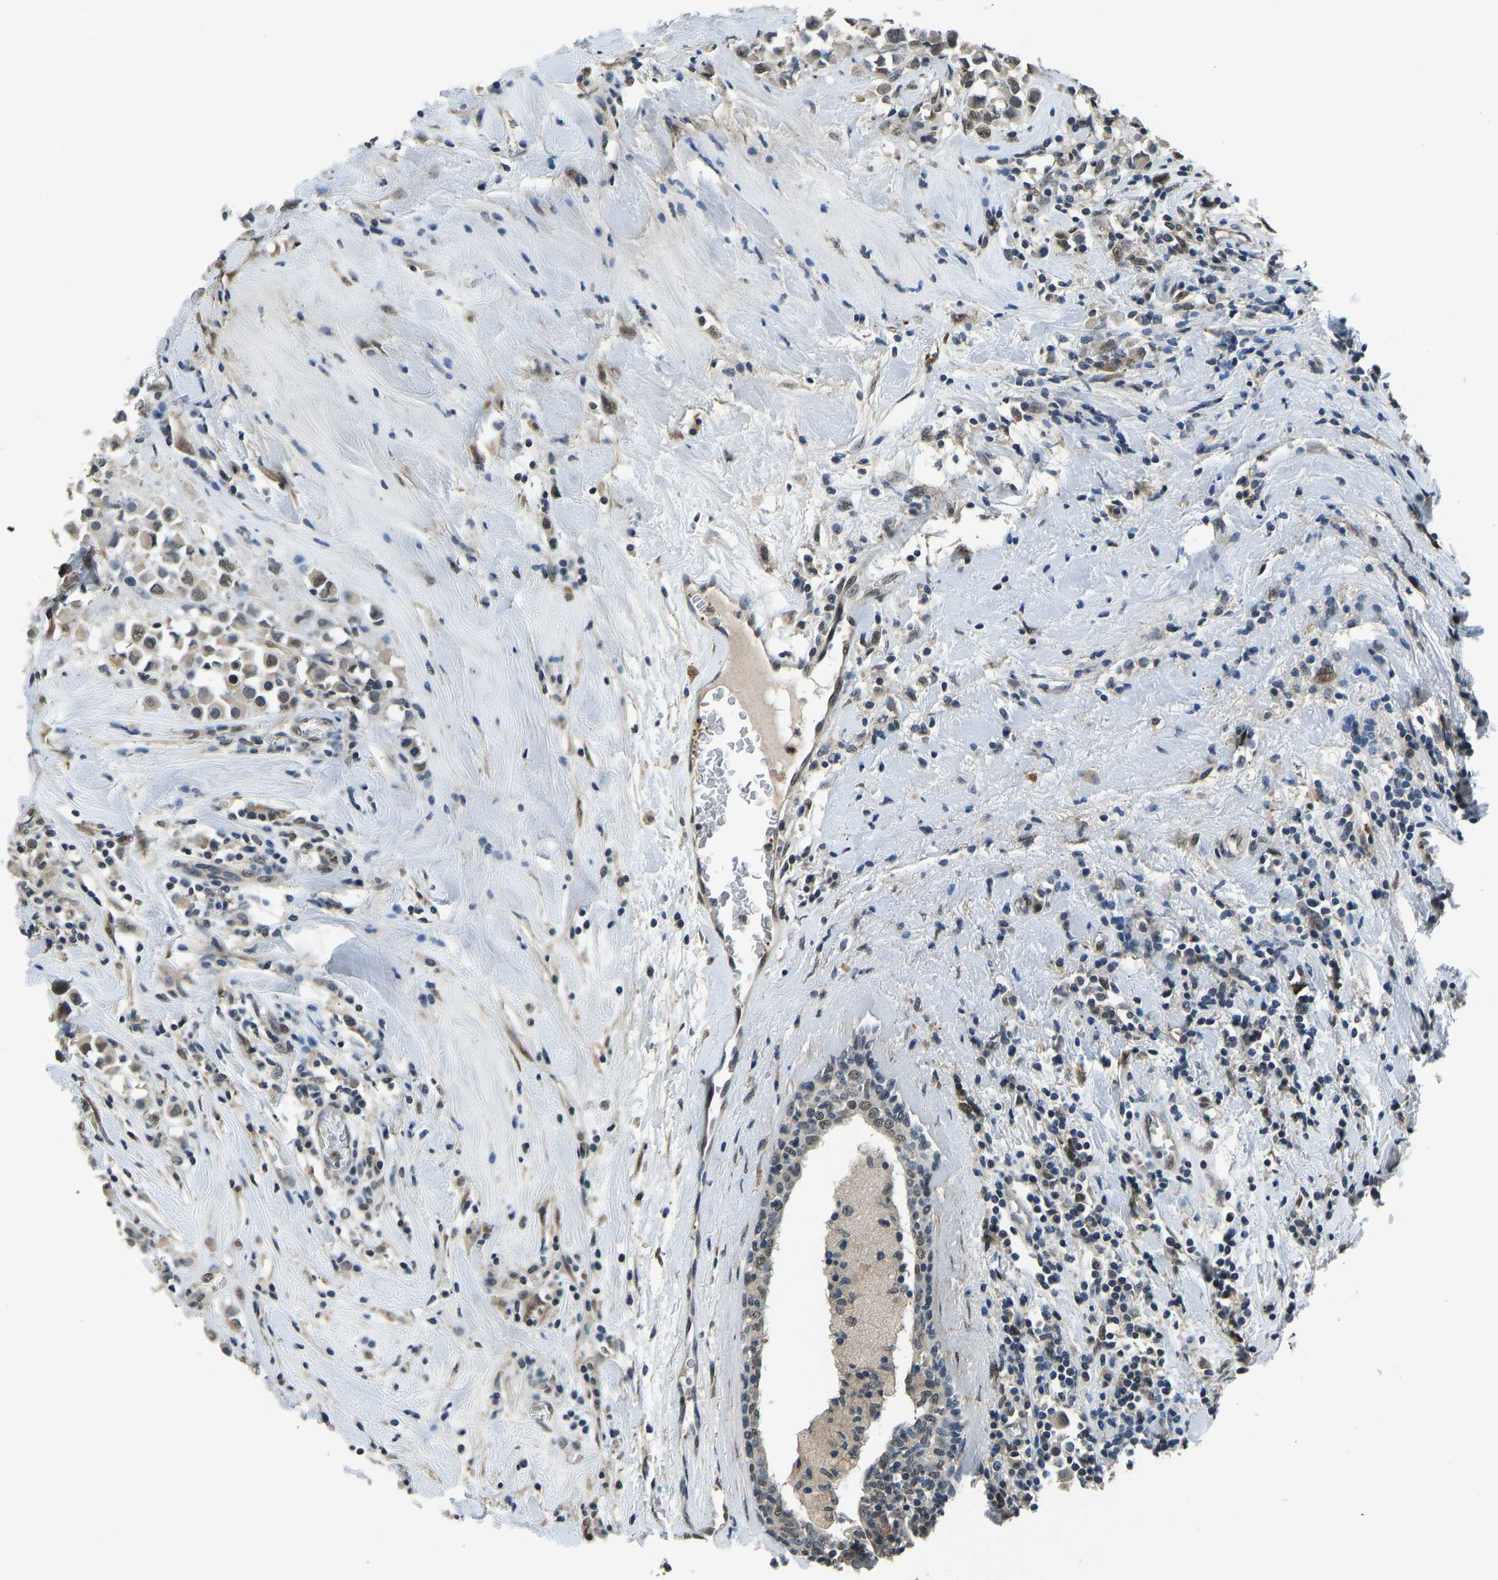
{"staining": {"intensity": "weak", "quantity": ">75%", "location": "cytoplasmic/membranous,nuclear"}, "tissue": "breast cancer", "cell_type": "Tumor cells", "image_type": "cancer", "snomed": [{"axis": "morphology", "description": "Duct carcinoma"}, {"axis": "topography", "description": "Breast"}], "caption": "This is a photomicrograph of immunohistochemistry (IHC) staining of breast intraductal carcinoma, which shows weak positivity in the cytoplasmic/membranous and nuclear of tumor cells.", "gene": "FOS", "patient": {"sex": "female", "age": 61}}